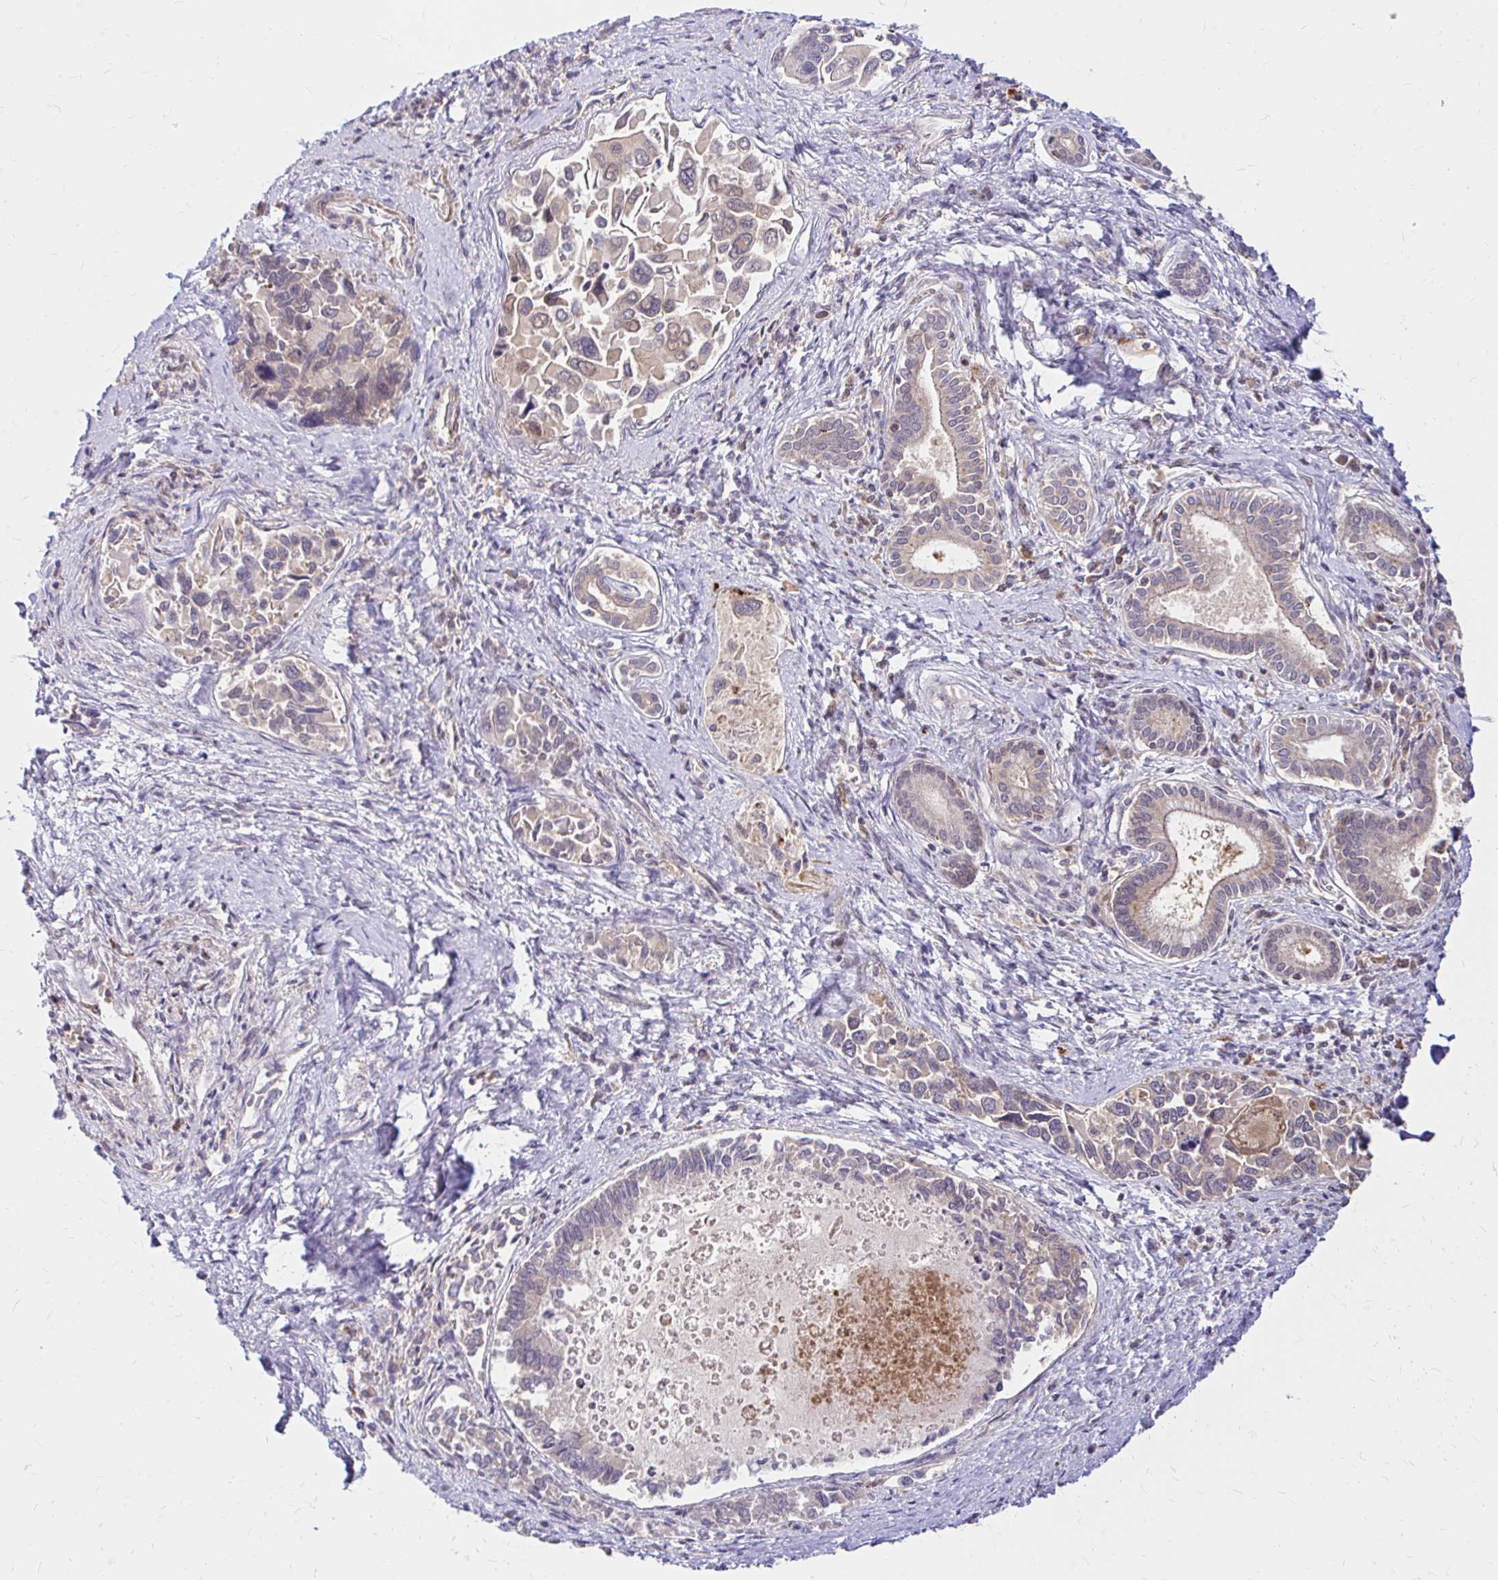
{"staining": {"intensity": "negative", "quantity": "none", "location": "none"}, "tissue": "liver cancer", "cell_type": "Tumor cells", "image_type": "cancer", "snomed": [{"axis": "morphology", "description": "Cholangiocarcinoma"}, {"axis": "topography", "description": "Liver"}], "caption": "Immunohistochemical staining of human liver cholangiocarcinoma demonstrates no significant expression in tumor cells.", "gene": "PYCARD", "patient": {"sex": "male", "age": 66}}